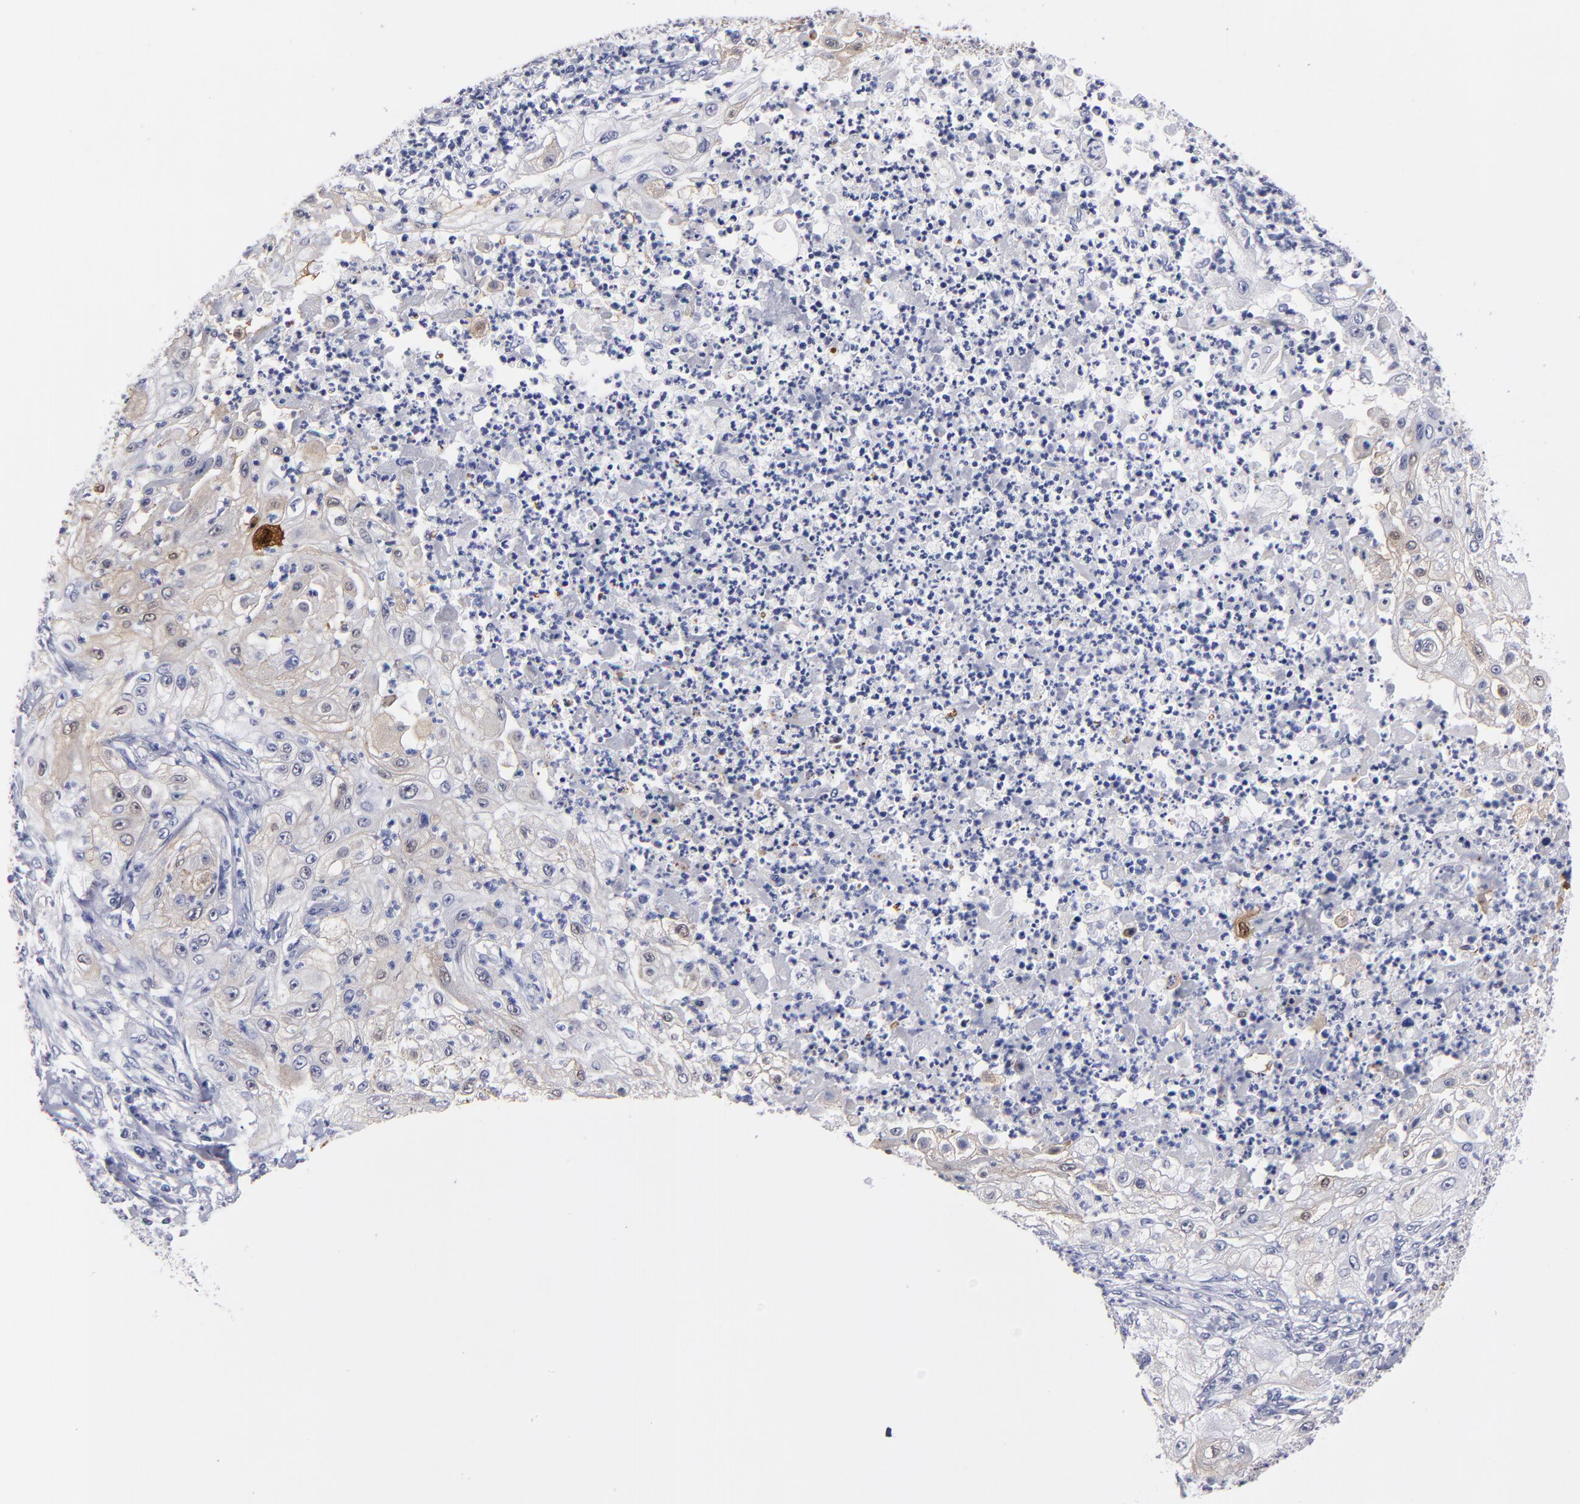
{"staining": {"intensity": "weak", "quantity": "<25%", "location": "cytoplasmic/membranous"}, "tissue": "lung cancer", "cell_type": "Tumor cells", "image_type": "cancer", "snomed": [{"axis": "morphology", "description": "Inflammation, NOS"}, {"axis": "morphology", "description": "Squamous cell carcinoma, NOS"}, {"axis": "topography", "description": "Lymph node"}, {"axis": "topography", "description": "Soft tissue"}, {"axis": "topography", "description": "Lung"}], "caption": "IHC image of neoplastic tissue: human squamous cell carcinoma (lung) stained with DAB (3,3'-diaminobenzidine) reveals no significant protein positivity in tumor cells.", "gene": "FABP4", "patient": {"sex": "male", "age": 66}}